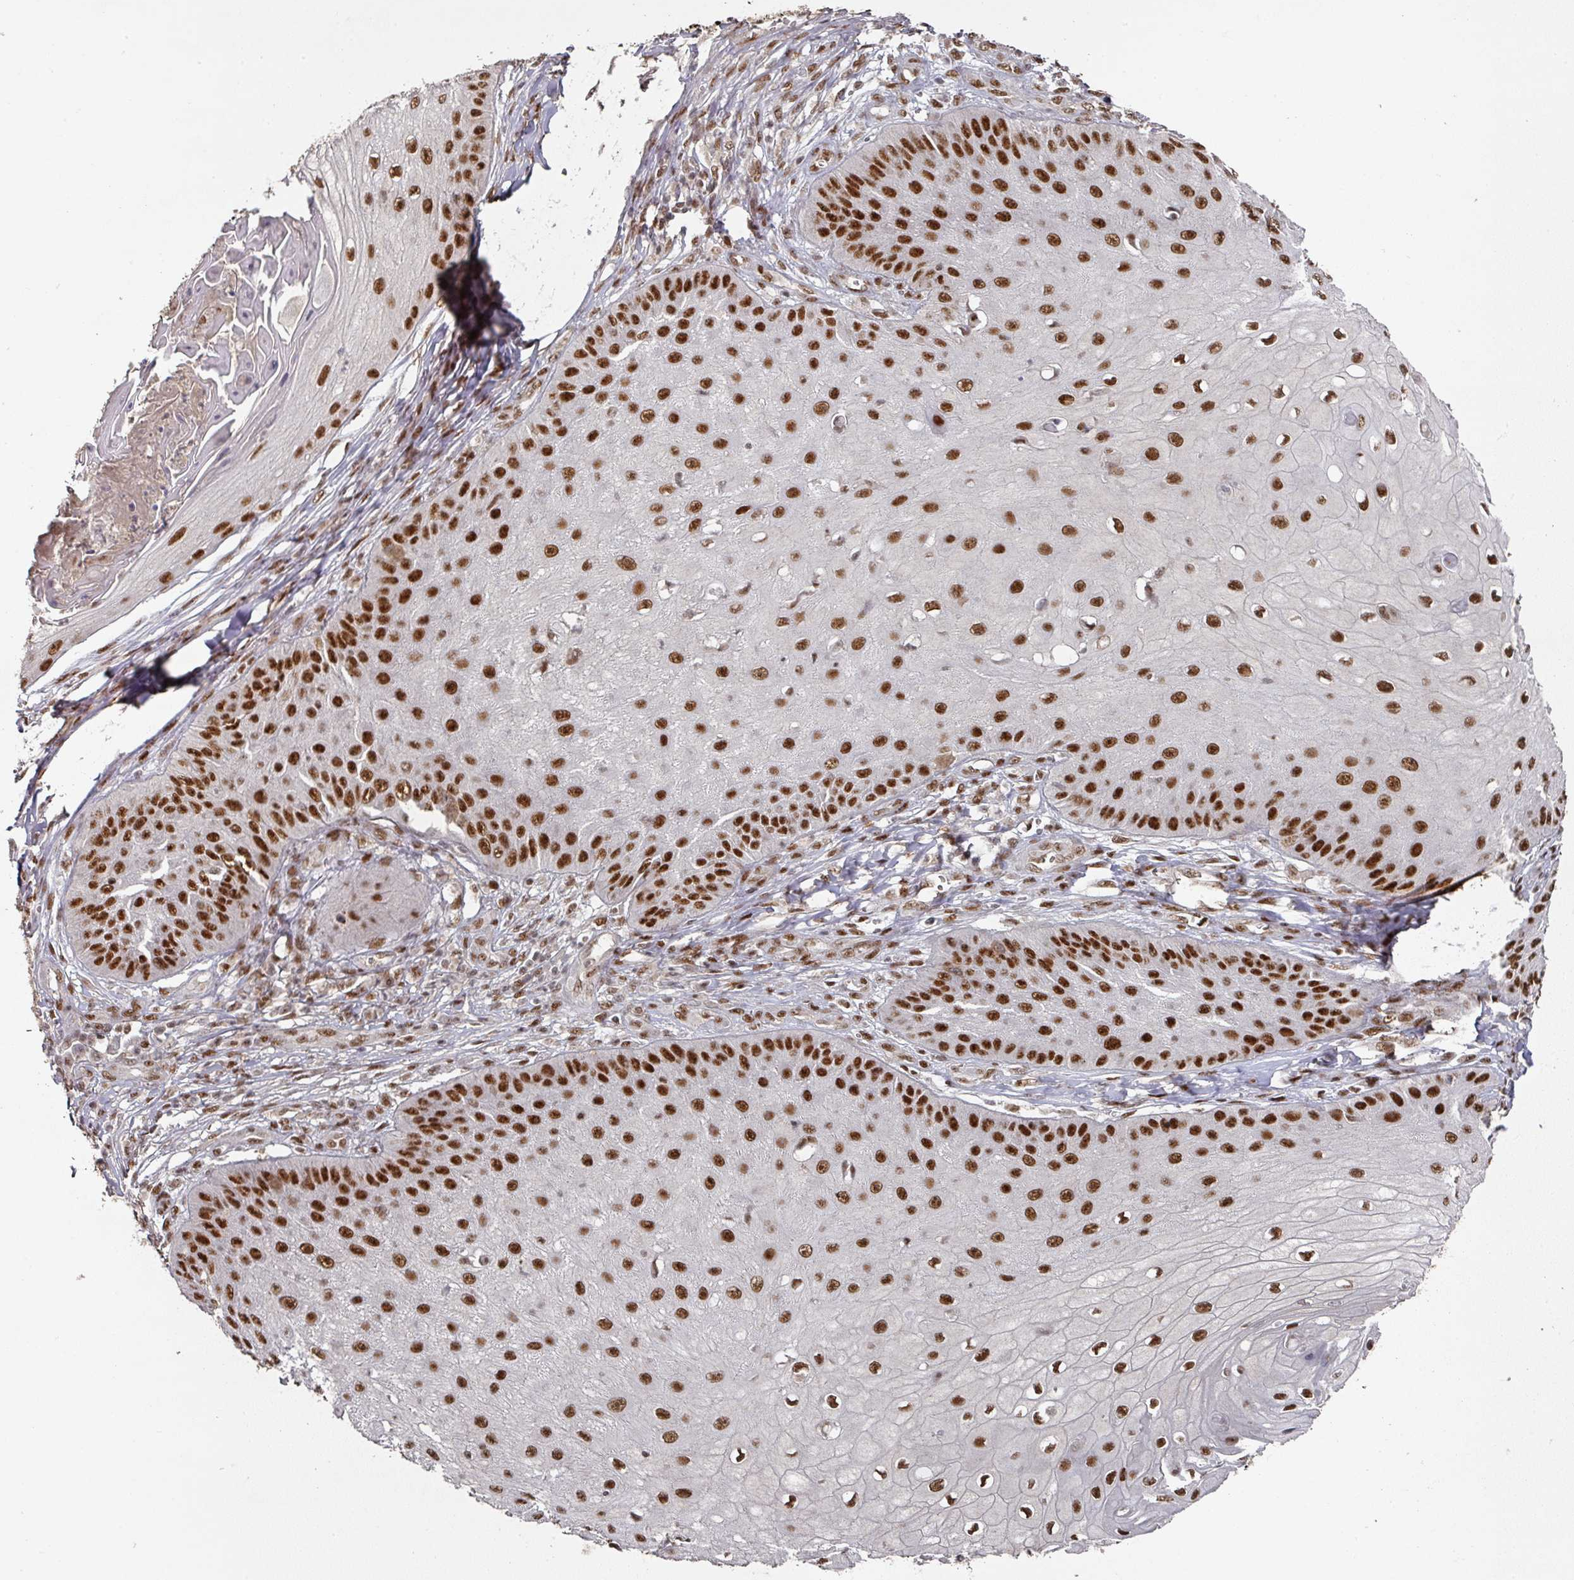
{"staining": {"intensity": "strong", "quantity": ">75%", "location": "nuclear"}, "tissue": "skin cancer", "cell_type": "Tumor cells", "image_type": "cancer", "snomed": [{"axis": "morphology", "description": "Squamous cell carcinoma, NOS"}, {"axis": "topography", "description": "Skin"}], "caption": "A photomicrograph of skin cancer (squamous cell carcinoma) stained for a protein exhibits strong nuclear brown staining in tumor cells. Immunohistochemistry stains the protein of interest in brown and the nuclei are stained blue.", "gene": "MEPCE", "patient": {"sex": "male", "age": 70}}